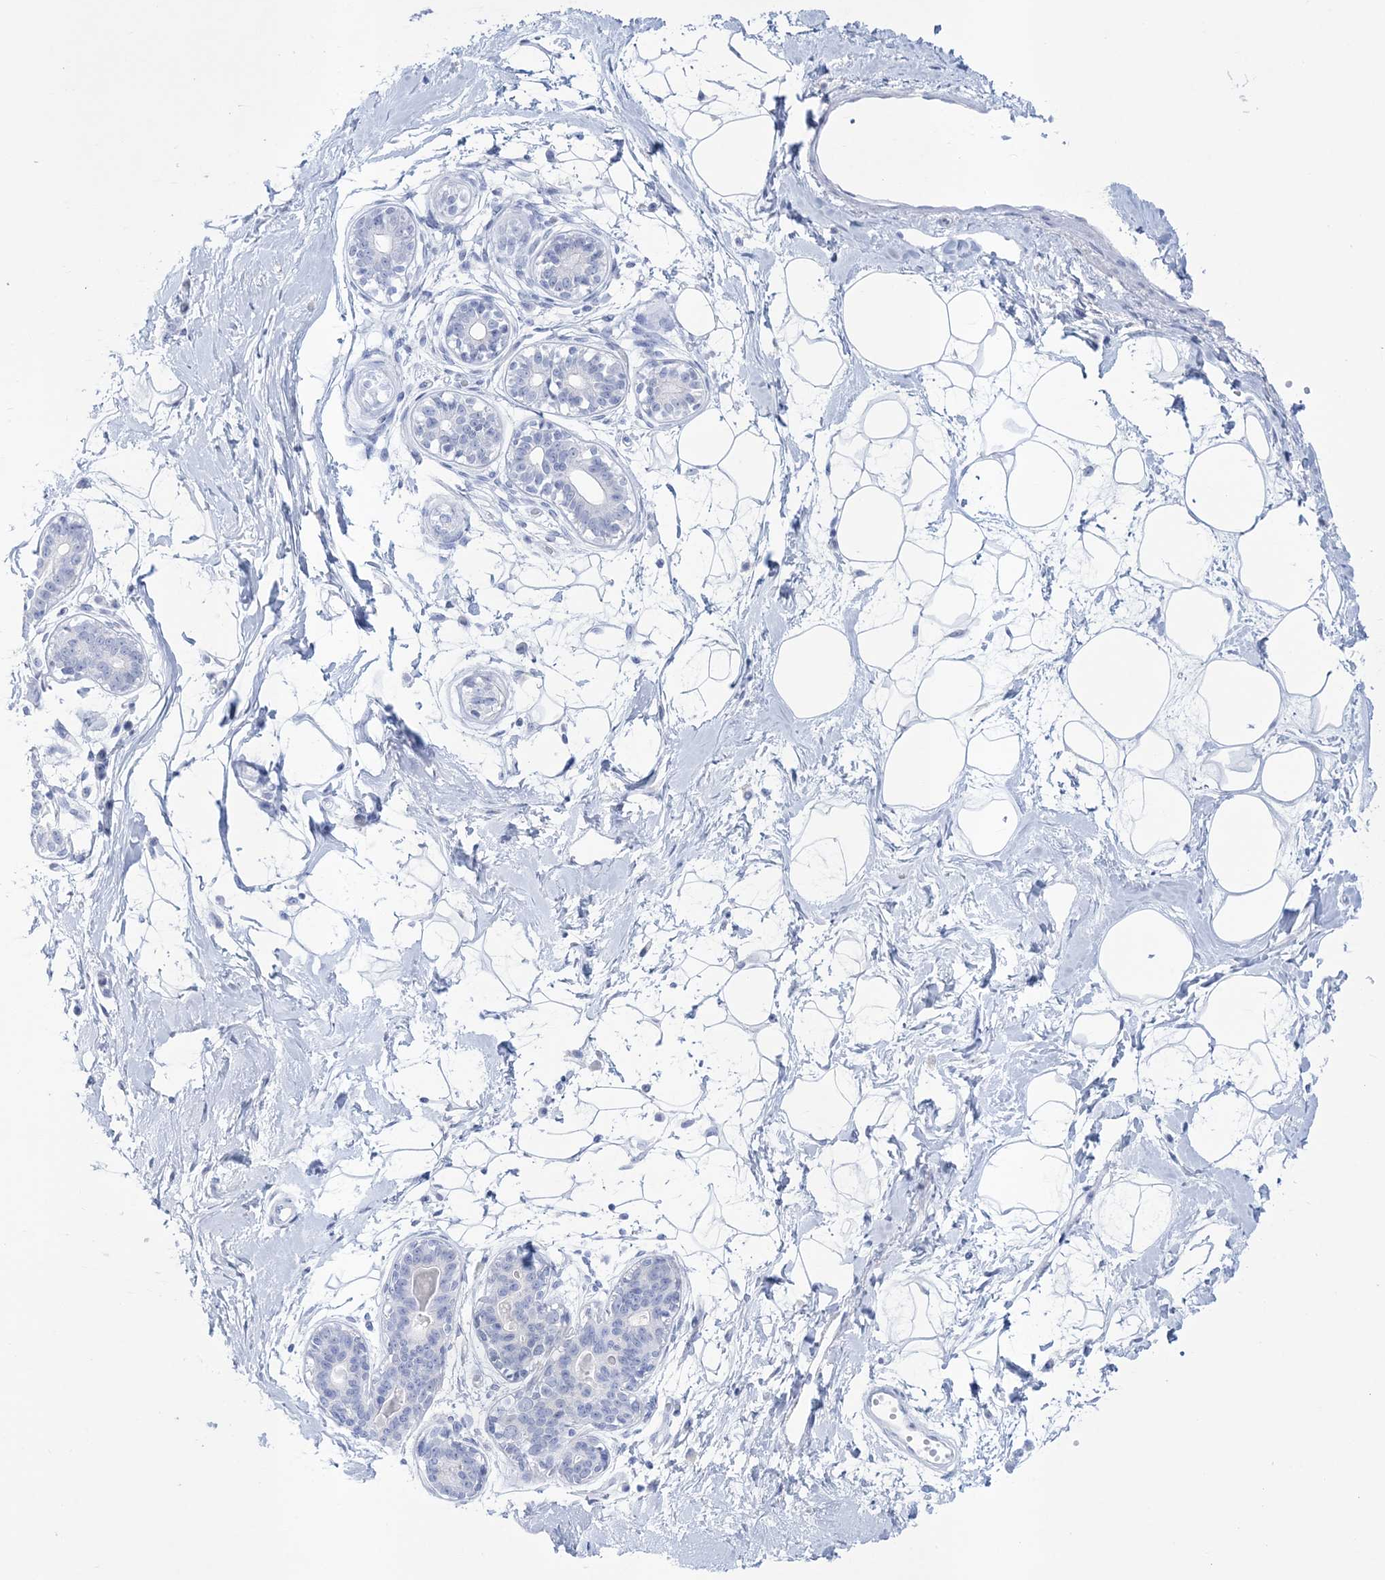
{"staining": {"intensity": "negative", "quantity": "none", "location": "none"}, "tissue": "breast", "cell_type": "Adipocytes", "image_type": "normal", "snomed": [{"axis": "morphology", "description": "Normal tissue, NOS"}, {"axis": "topography", "description": "Breast"}], "caption": "High magnification brightfield microscopy of benign breast stained with DAB (brown) and counterstained with hematoxylin (blue): adipocytes show no significant staining. The staining was performed using DAB (3,3'-diaminobenzidine) to visualize the protein expression in brown, while the nuclei were stained in blue with hematoxylin (Magnification: 20x).", "gene": "RBP2", "patient": {"sex": "female", "age": 45}}